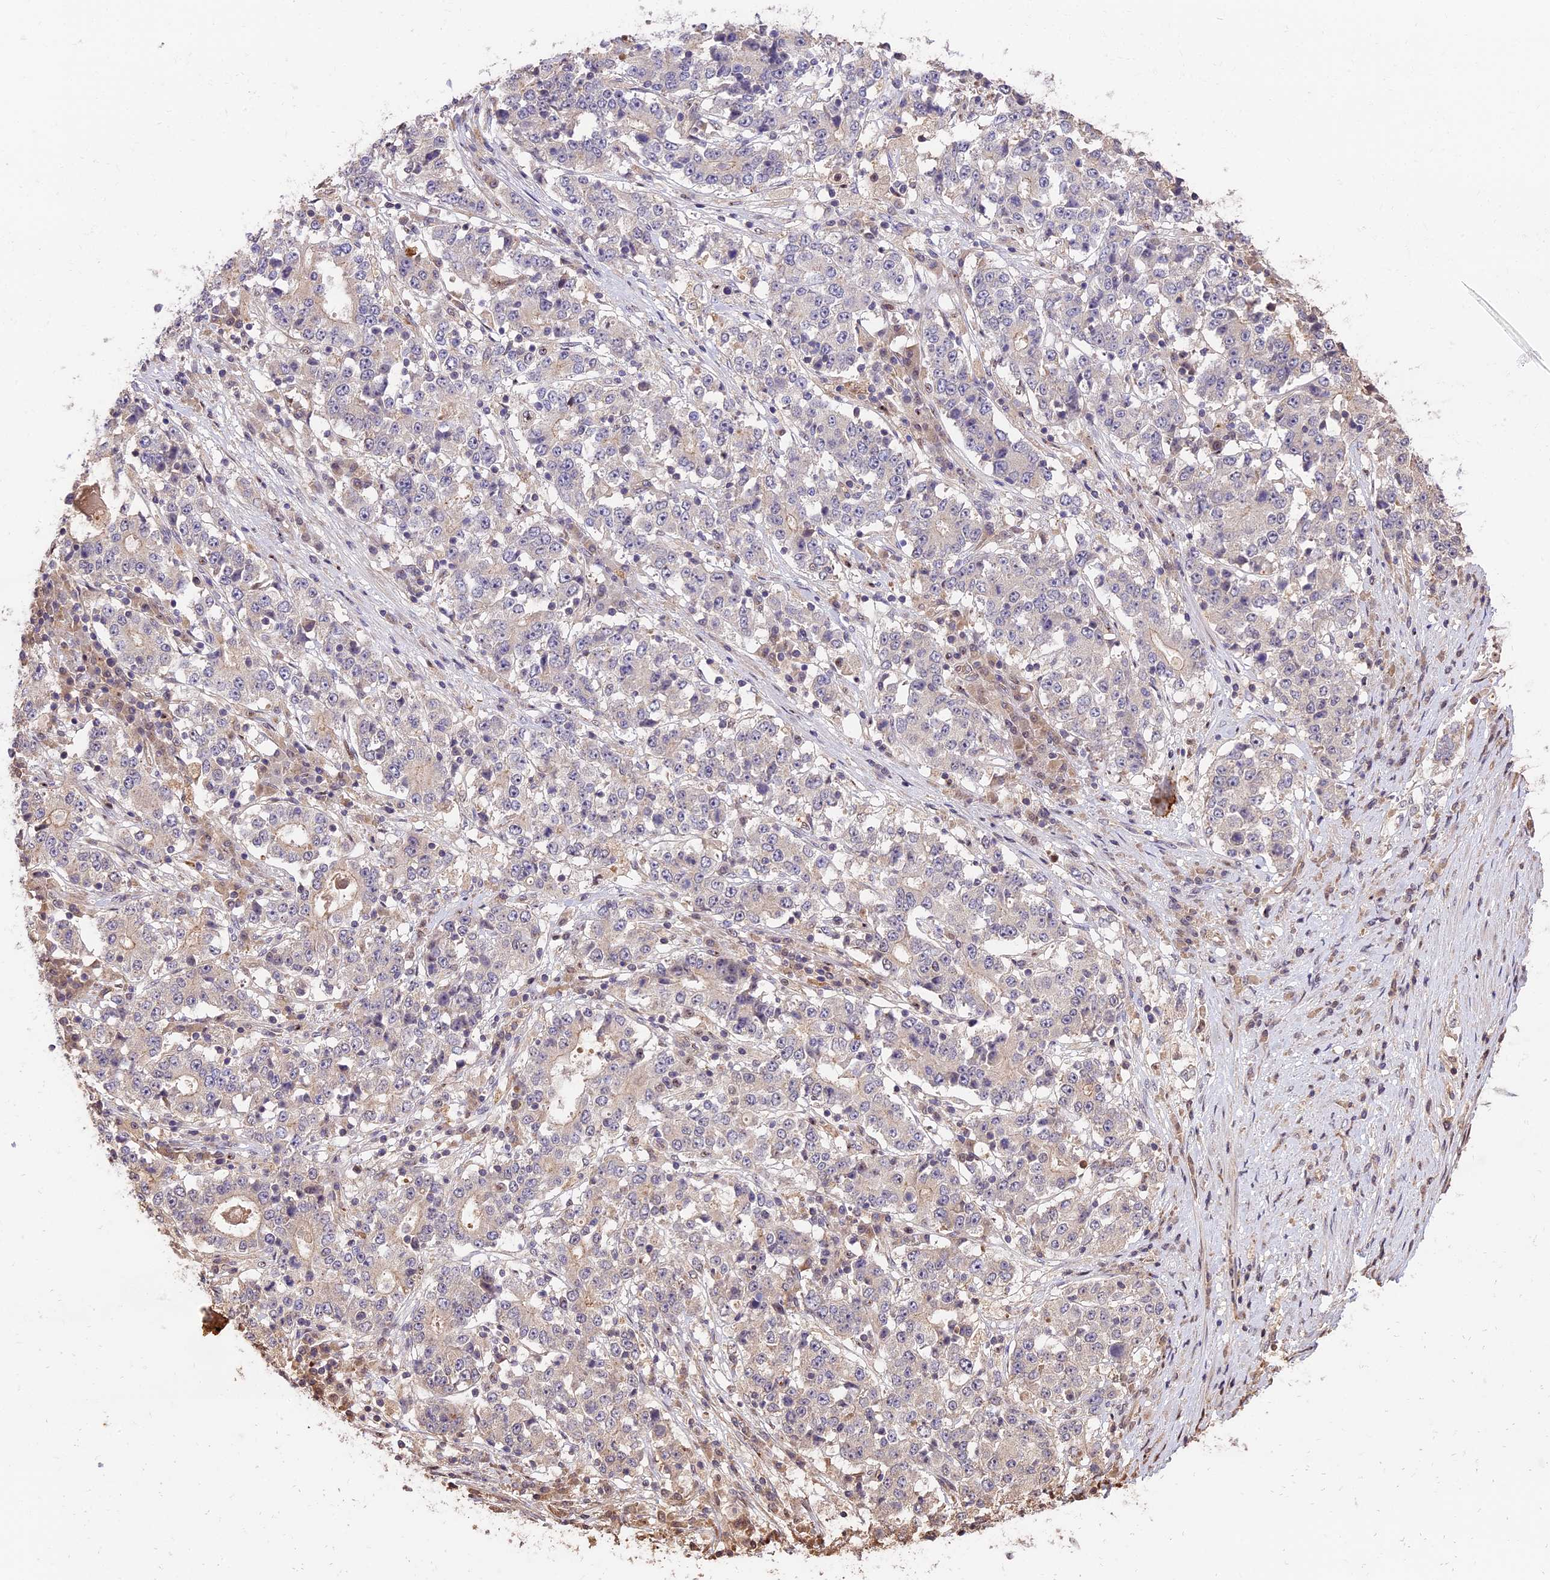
{"staining": {"intensity": "negative", "quantity": "none", "location": "none"}, "tissue": "stomach cancer", "cell_type": "Tumor cells", "image_type": "cancer", "snomed": [{"axis": "morphology", "description": "Adenocarcinoma, NOS"}, {"axis": "topography", "description": "Stomach"}], "caption": "Histopathology image shows no protein expression in tumor cells of stomach cancer (adenocarcinoma) tissue.", "gene": "PPP1R37", "patient": {"sex": "male", "age": 59}}